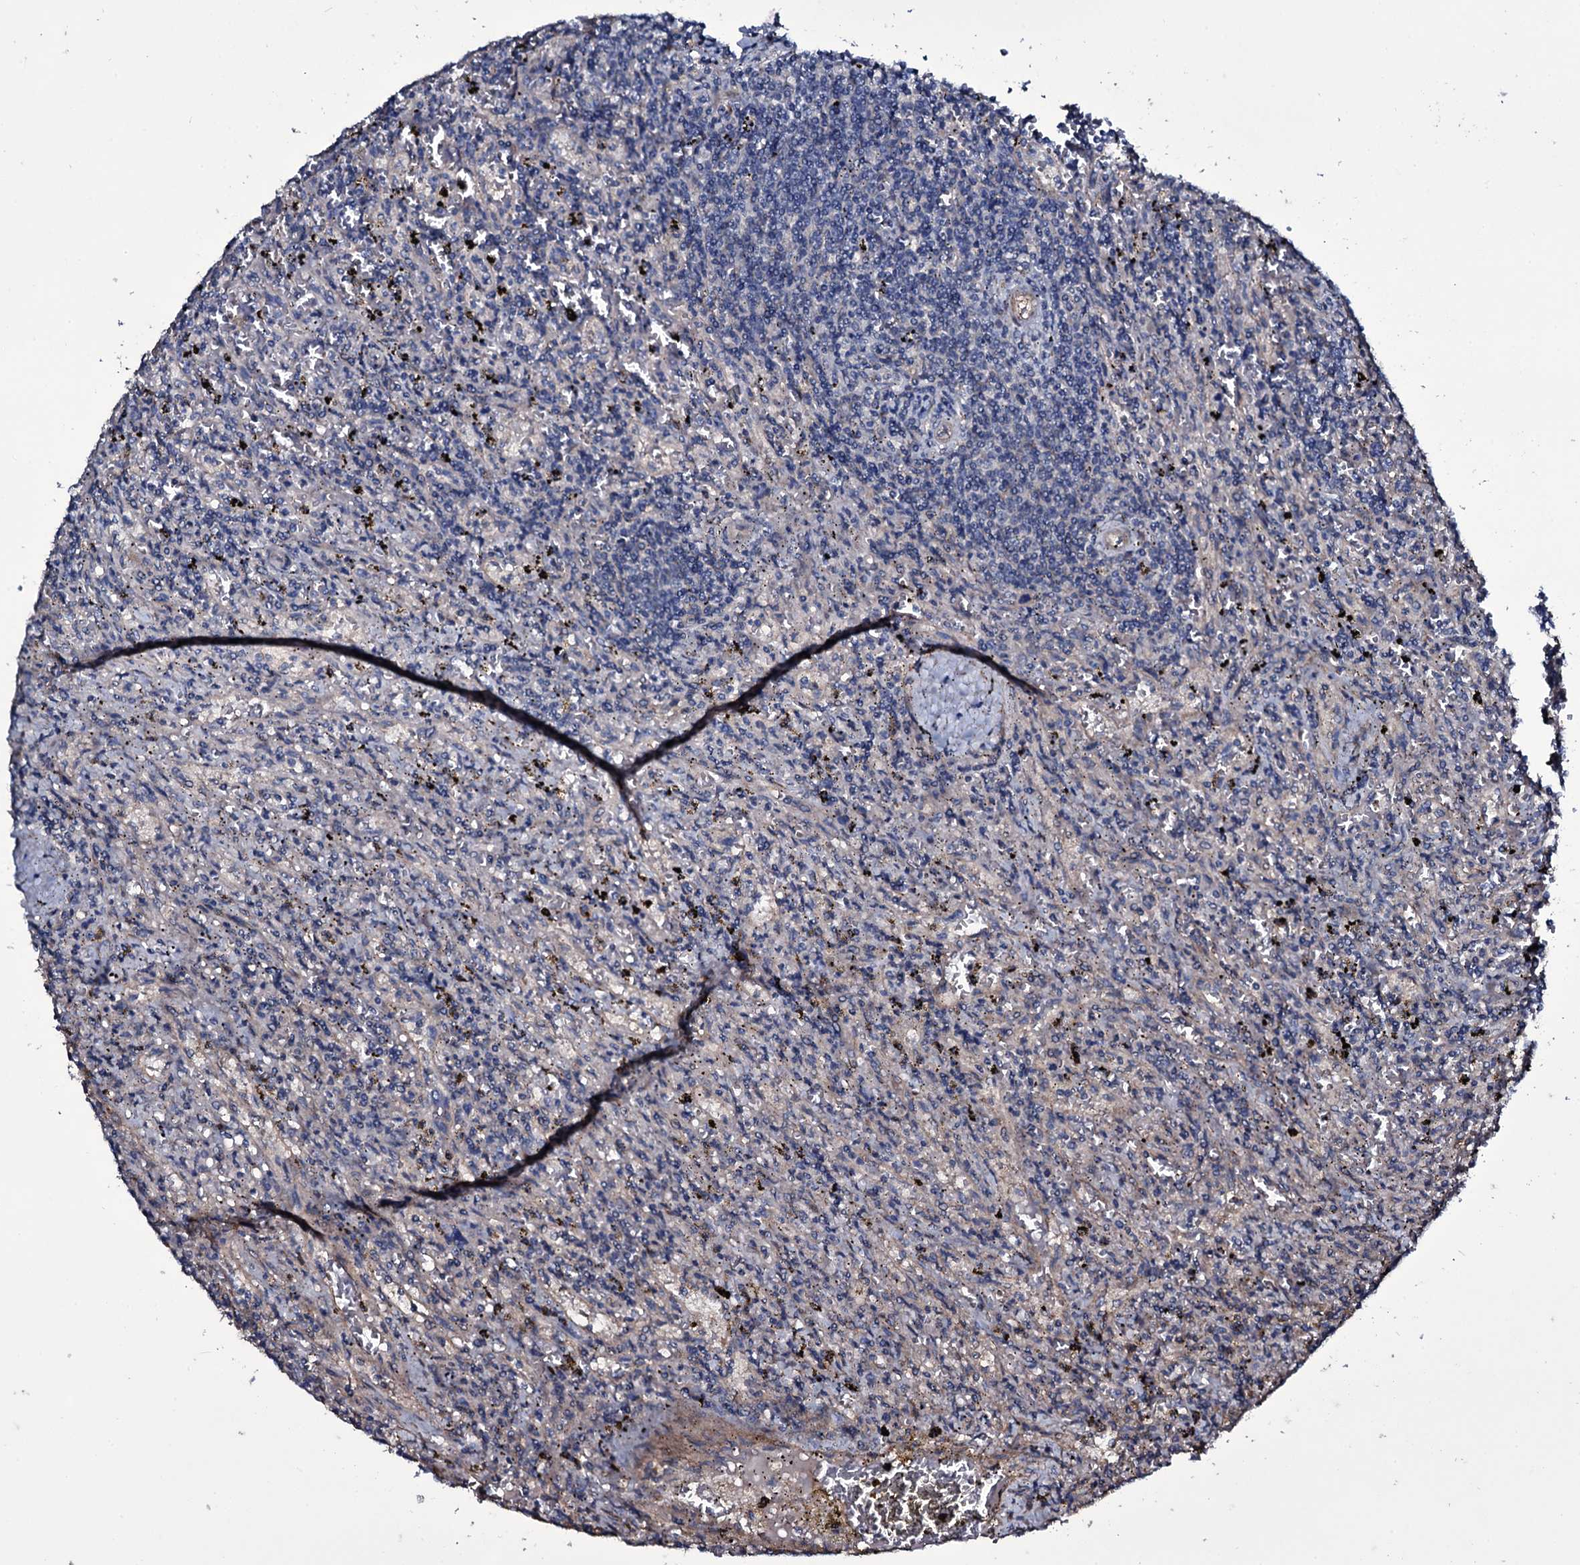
{"staining": {"intensity": "negative", "quantity": "none", "location": "none"}, "tissue": "lymphoma", "cell_type": "Tumor cells", "image_type": "cancer", "snomed": [{"axis": "morphology", "description": "Malignant lymphoma, non-Hodgkin's type, Low grade"}, {"axis": "topography", "description": "Spleen"}], "caption": "Tumor cells show no significant protein positivity in lymphoma.", "gene": "WIPF3", "patient": {"sex": "male", "age": 76}}